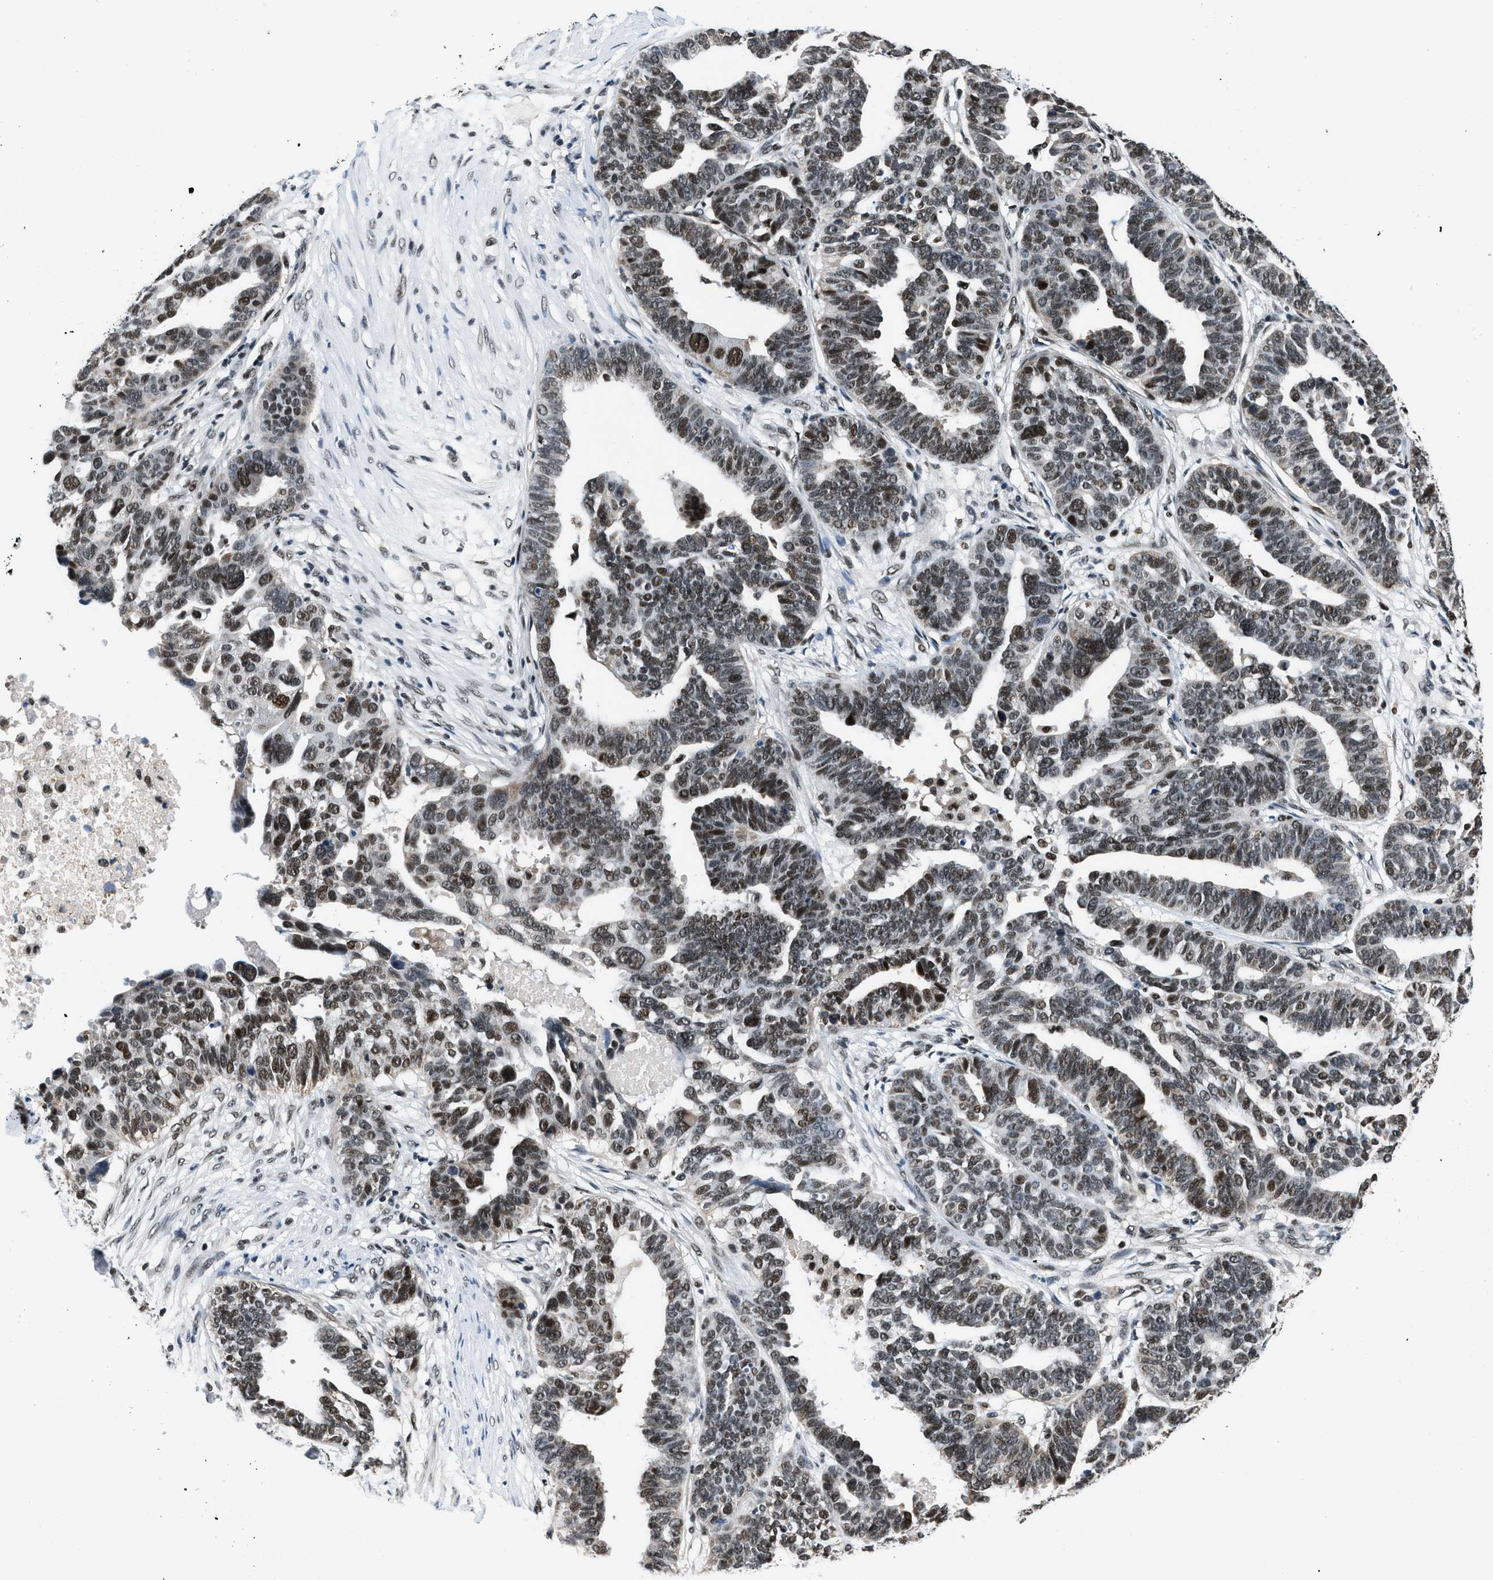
{"staining": {"intensity": "moderate", "quantity": ">75%", "location": "nuclear"}, "tissue": "ovarian cancer", "cell_type": "Tumor cells", "image_type": "cancer", "snomed": [{"axis": "morphology", "description": "Cystadenocarcinoma, serous, NOS"}, {"axis": "topography", "description": "Ovary"}], "caption": "The micrograph shows staining of ovarian serous cystadenocarcinoma, revealing moderate nuclear protein staining (brown color) within tumor cells.", "gene": "KDM3B", "patient": {"sex": "female", "age": 59}}